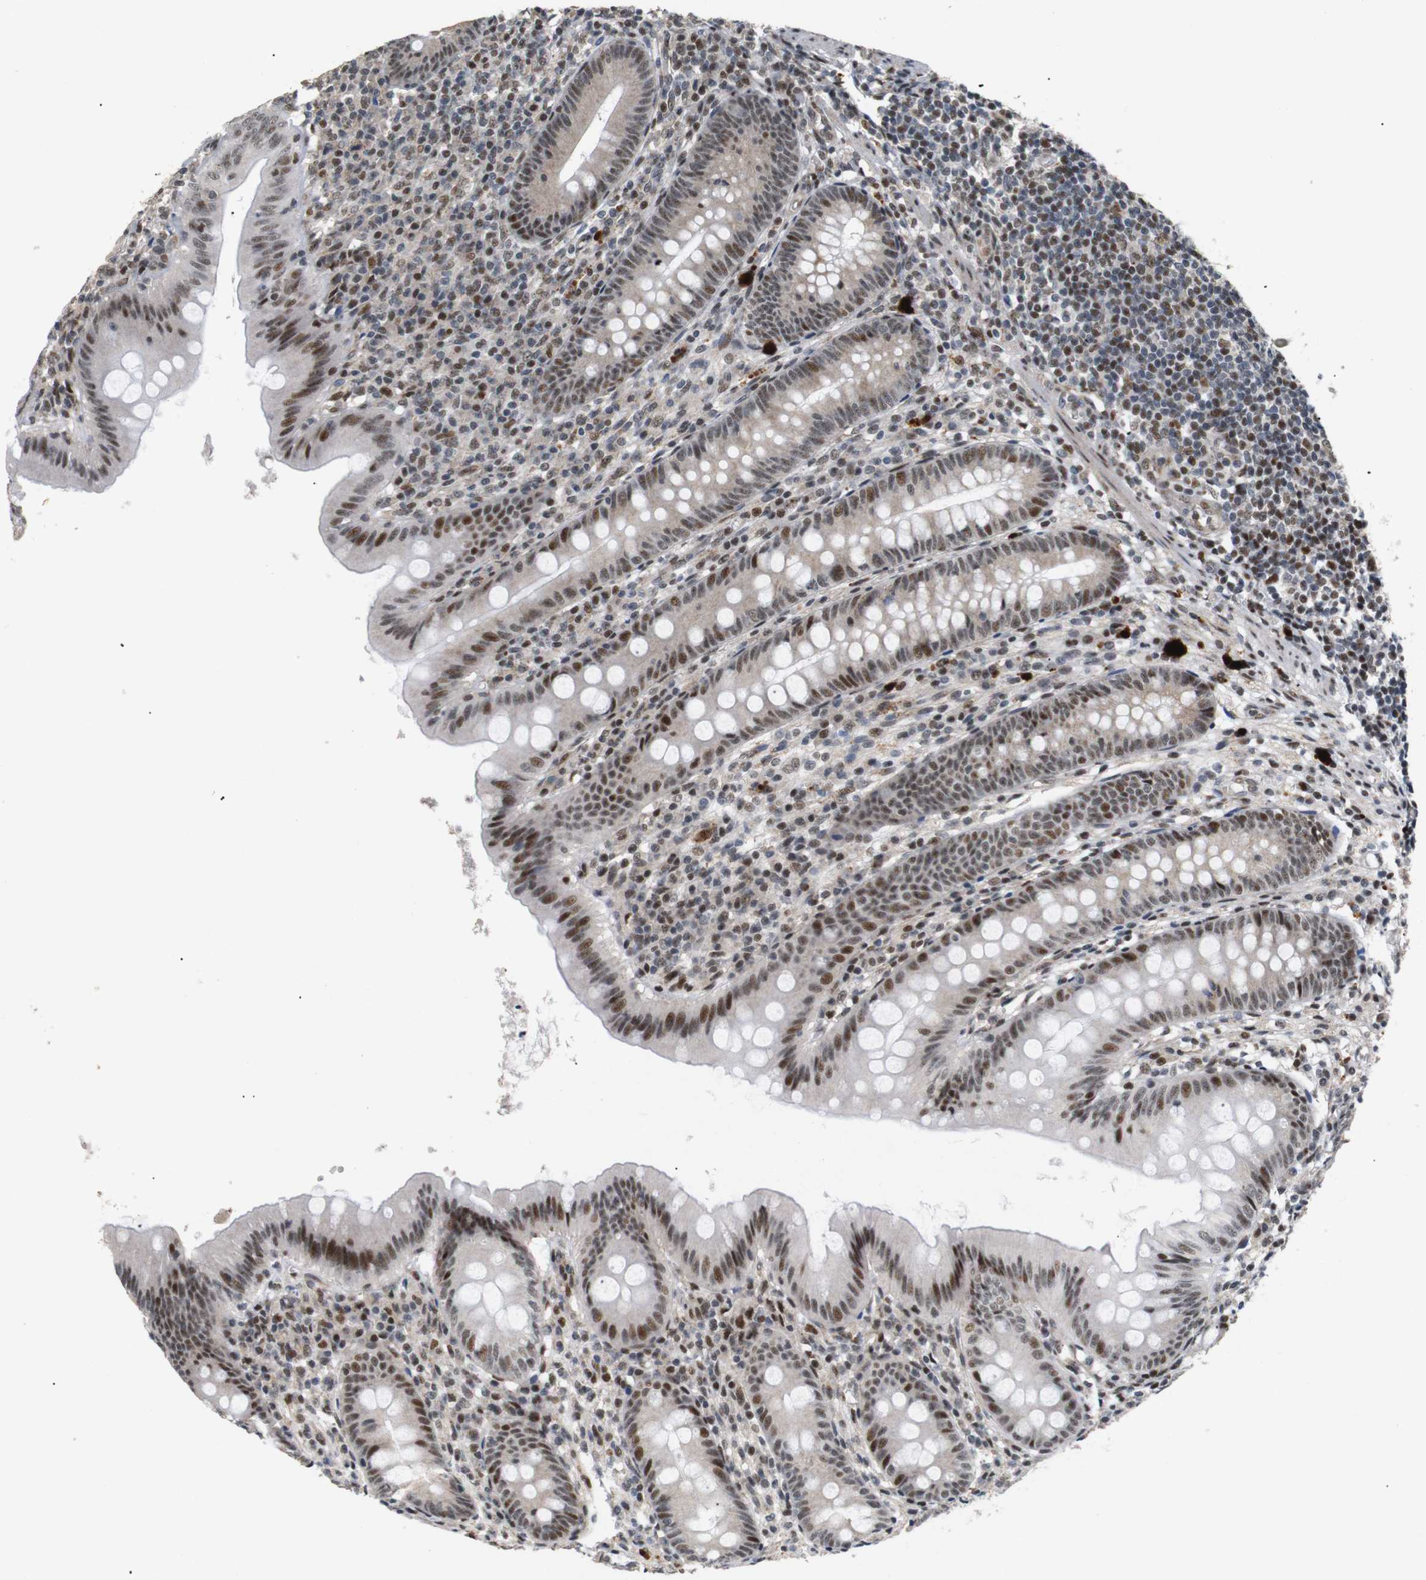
{"staining": {"intensity": "moderate", "quantity": ">75%", "location": "nuclear"}, "tissue": "appendix", "cell_type": "Glandular cells", "image_type": "normal", "snomed": [{"axis": "morphology", "description": "Normal tissue, NOS"}, {"axis": "topography", "description": "Appendix"}], "caption": "Protein staining reveals moderate nuclear positivity in about >75% of glandular cells in unremarkable appendix.", "gene": "PYM1", "patient": {"sex": "male", "age": 56}}